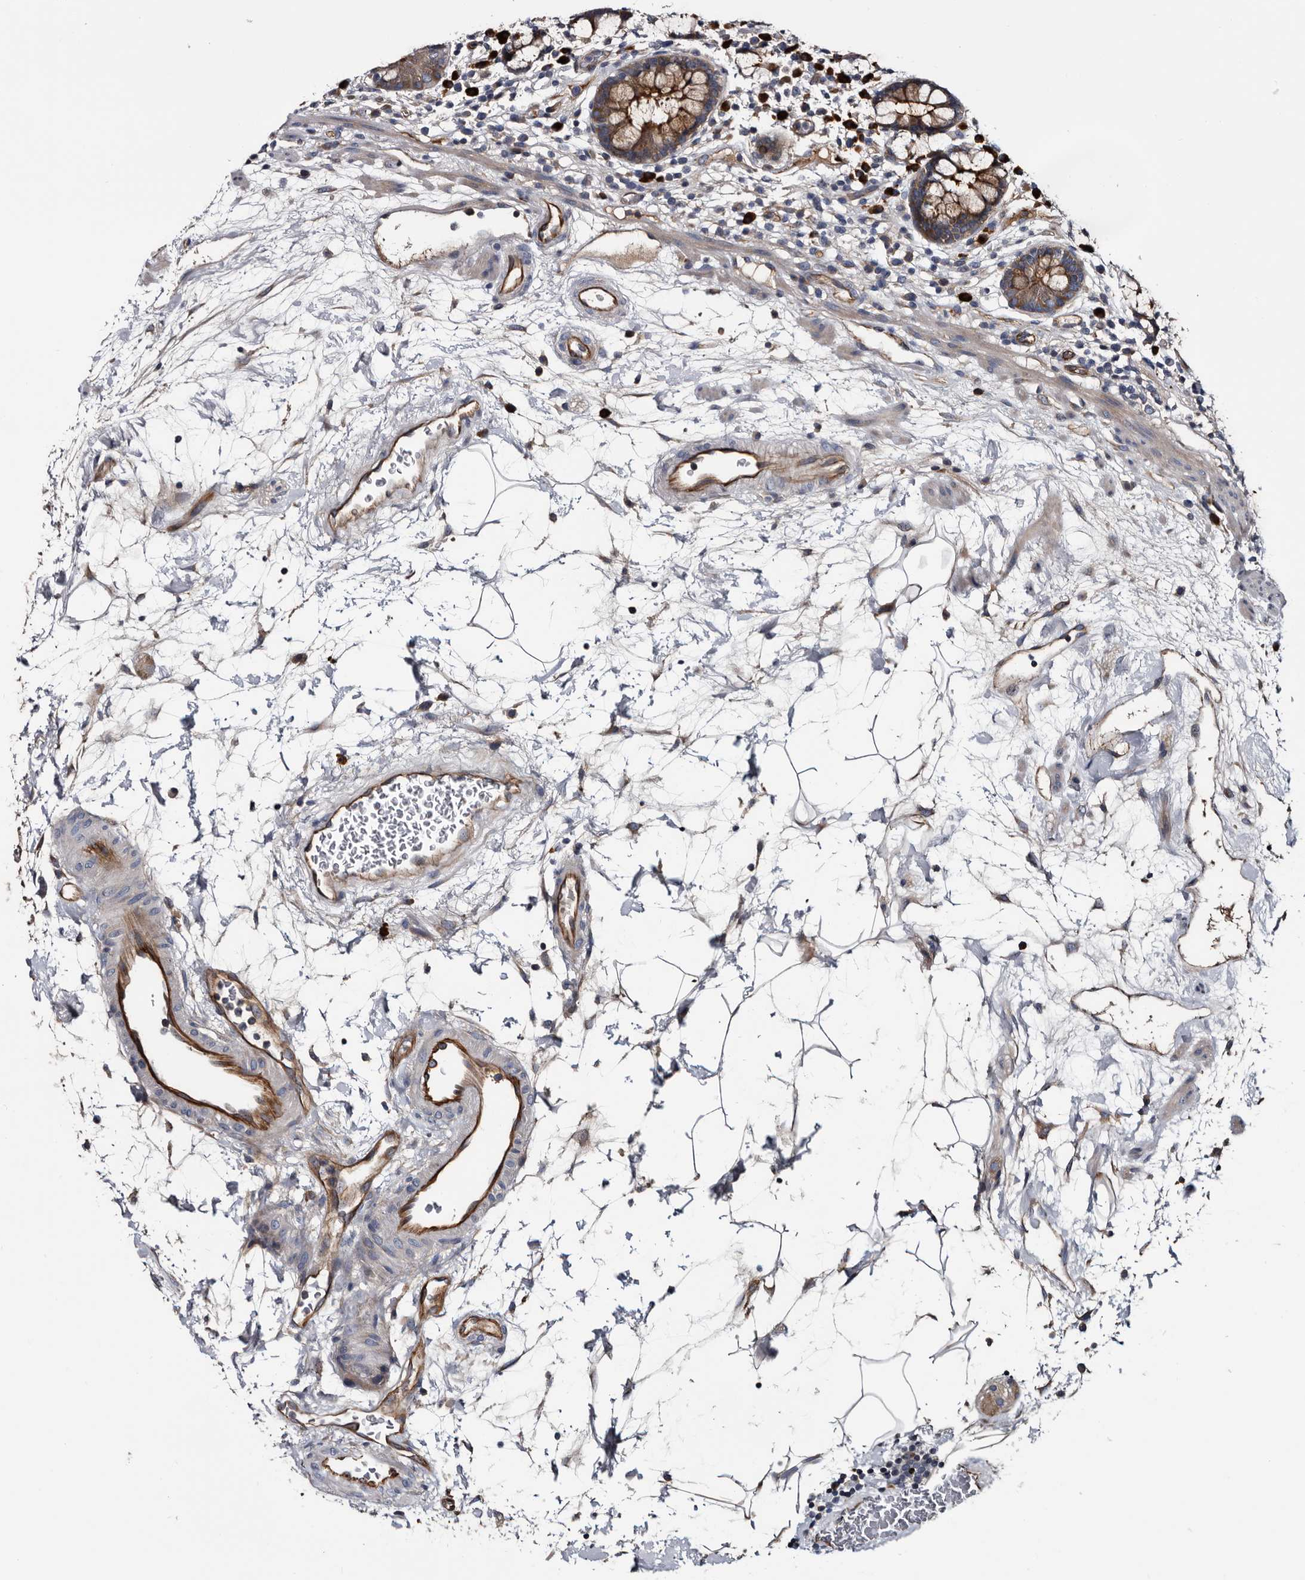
{"staining": {"intensity": "strong", "quantity": ">75%", "location": "cytoplasmic/membranous"}, "tissue": "colon", "cell_type": "Endothelial cells", "image_type": "normal", "snomed": [{"axis": "morphology", "description": "Normal tissue, NOS"}, {"axis": "topography", "description": "Colon"}], "caption": "Immunohistochemical staining of normal colon demonstrates high levels of strong cytoplasmic/membranous staining in approximately >75% of endothelial cells. The staining was performed using DAB, with brown indicating positive protein expression. Nuclei are stained blue with hematoxylin.", "gene": "TSPAN17", "patient": {"sex": "female", "age": 79}}